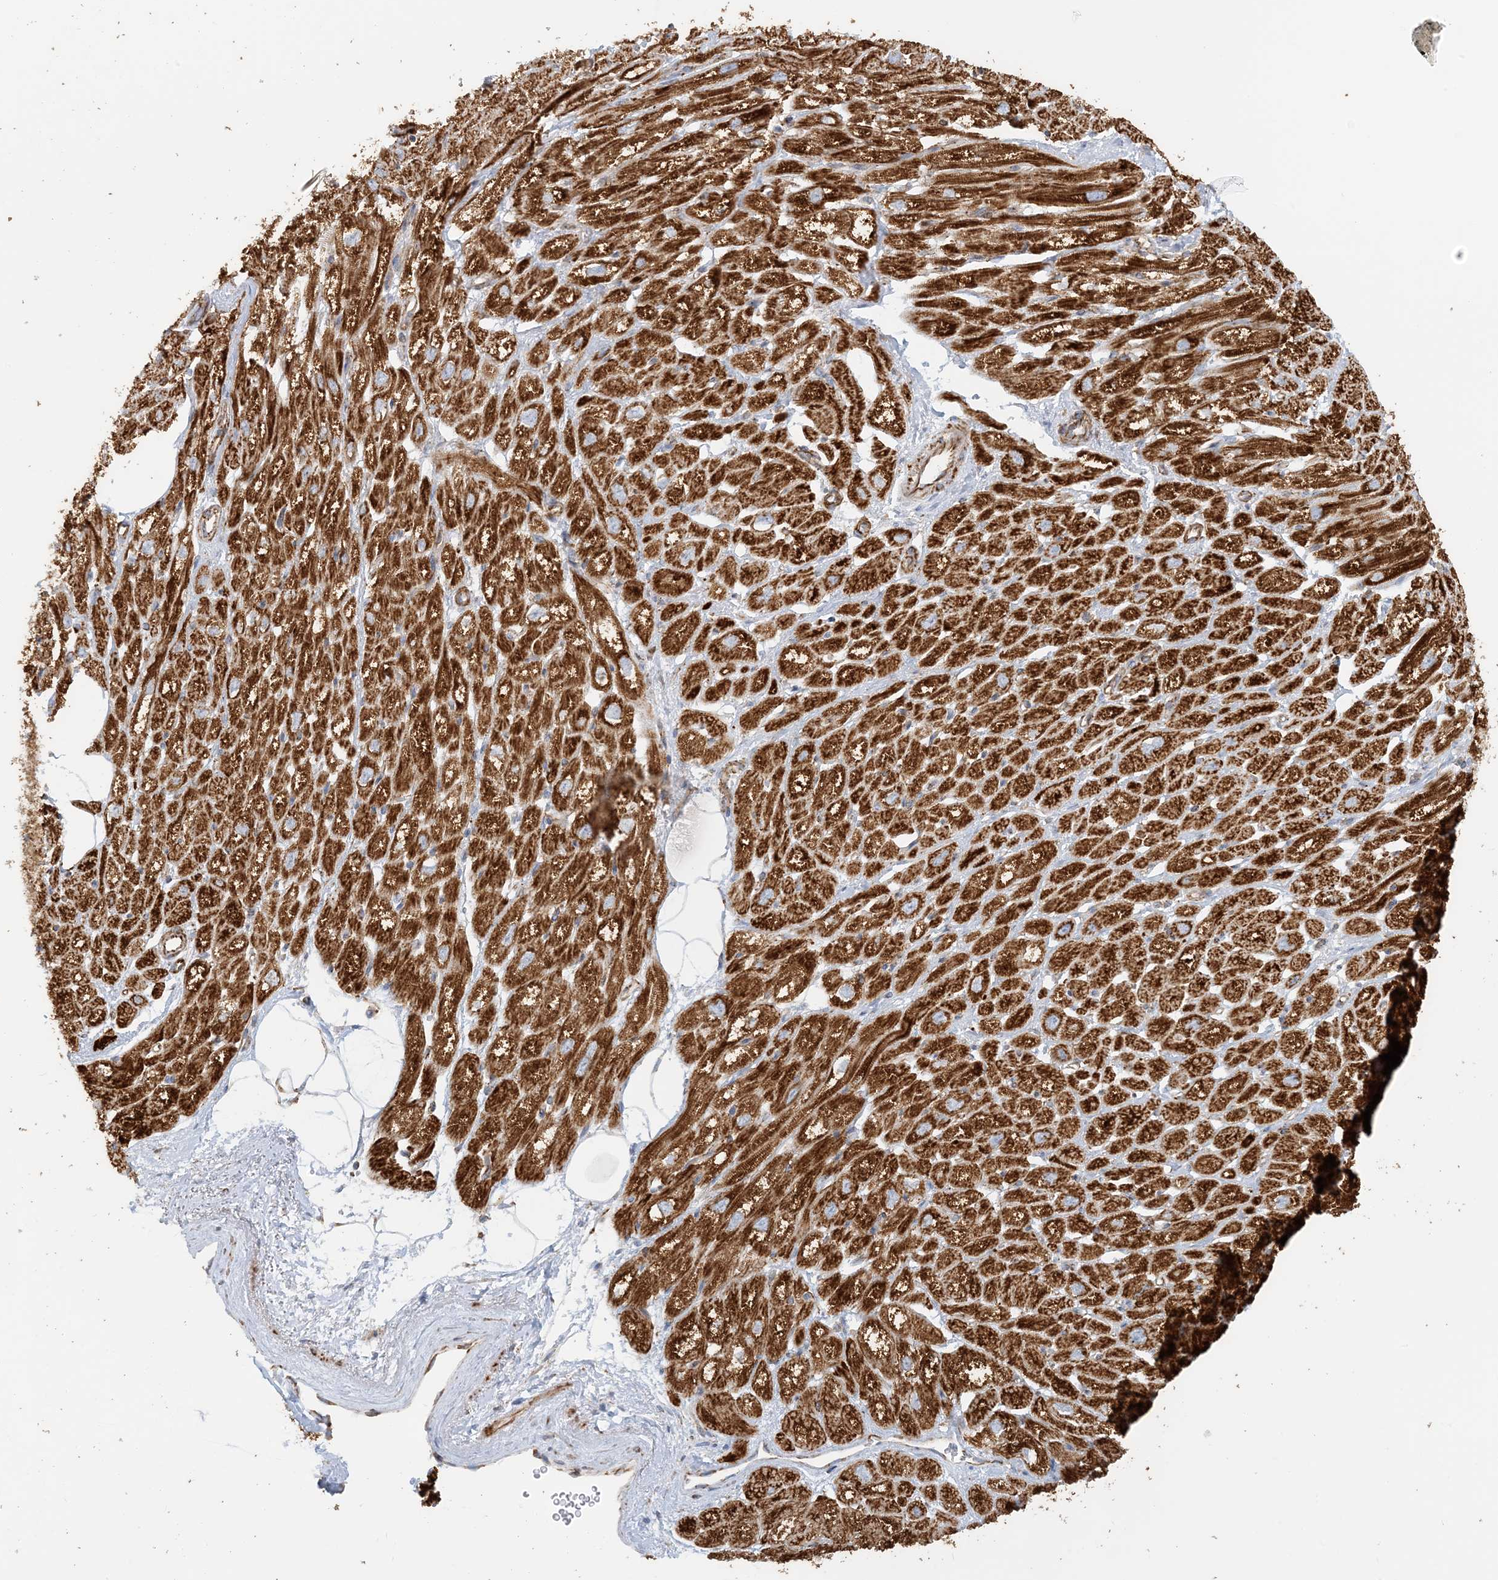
{"staining": {"intensity": "strong", "quantity": ">75%", "location": "cytoplasmic/membranous"}, "tissue": "heart muscle", "cell_type": "Cardiomyocytes", "image_type": "normal", "snomed": [{"axis": "morphology", "description": "Normal tissue, NOS"}, {"axis": "topography", "description": "Heart"}], "caption": "Immunohistochemical staining of unremarkable heart muscle demonstrates strong cytoplasmic/membranous protein positivity in about >75% of cardiomyocytes.", "gene": "COA3", "patient": {"sex": "male", "age": 50}}